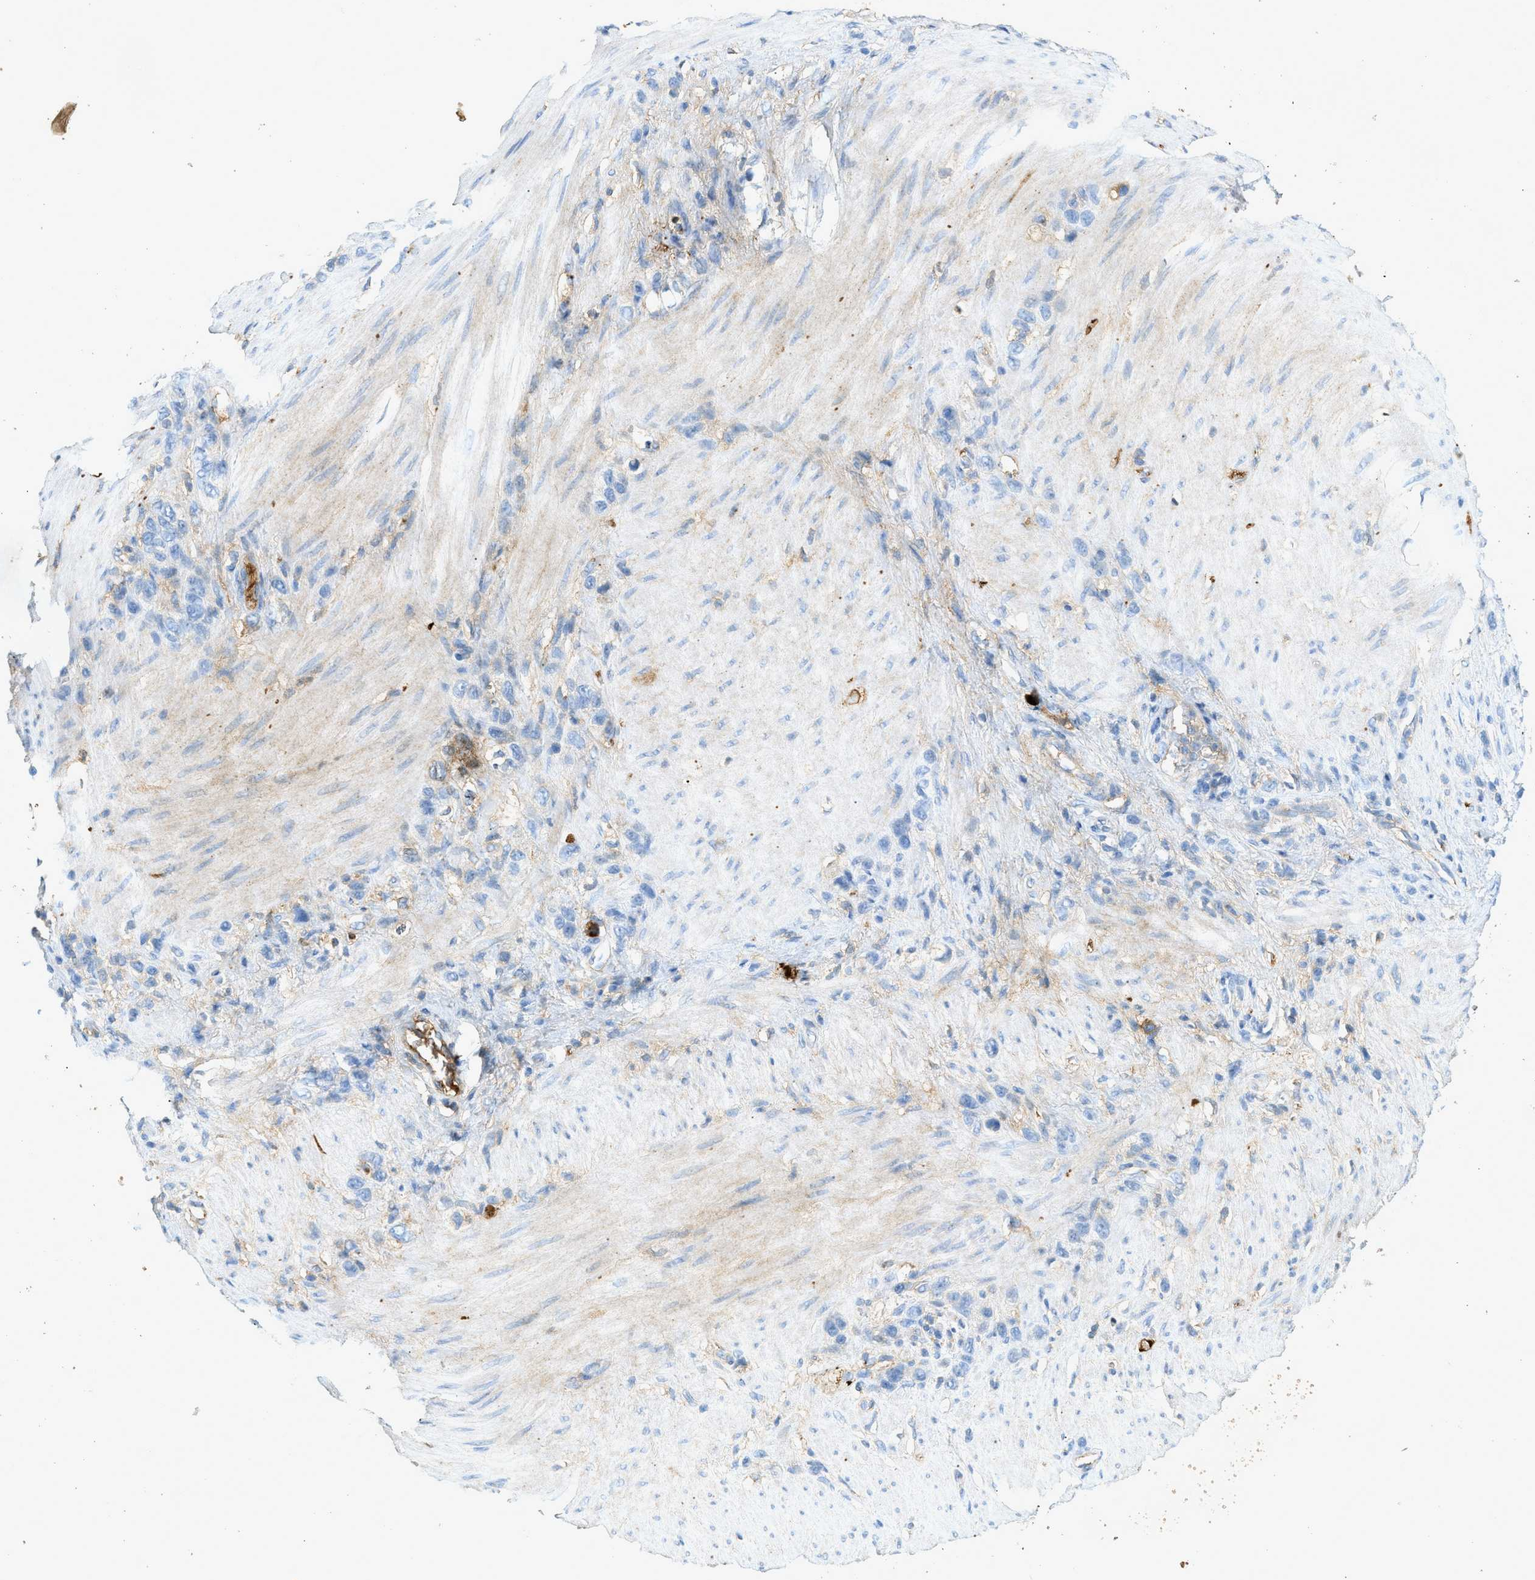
{"staining": {"intensity": "negative", "quantity": "none", "location": "none"}, "tissue": "stomach cancer", "cell_type": "Tumor cells", "image_type": "cancer", "snomed": [{"axis": "morphology", "description": "Adenocarcinoma, NOS"}, {"axis": "morphology", "description": "Adenocarcinoma, High grade"}, {"axis": "topography", "description": "Stomach, upper"}, {"axis": "topography", "description": "Stomach, lower"}], "caption": "Immunohistochemistry (IHC) of stomach cancer (adenocarcinoma (high-grade)) demonstrates no expression in tumor cells. Brightfield microscopy of immunohistochemistry stained with DAB (3,3'-diaminobenzidine) (brown) and hematoxylin (blue), captured at high magnification.", "gene": "F2", "patient": {"sex": "female", "age": 65}}